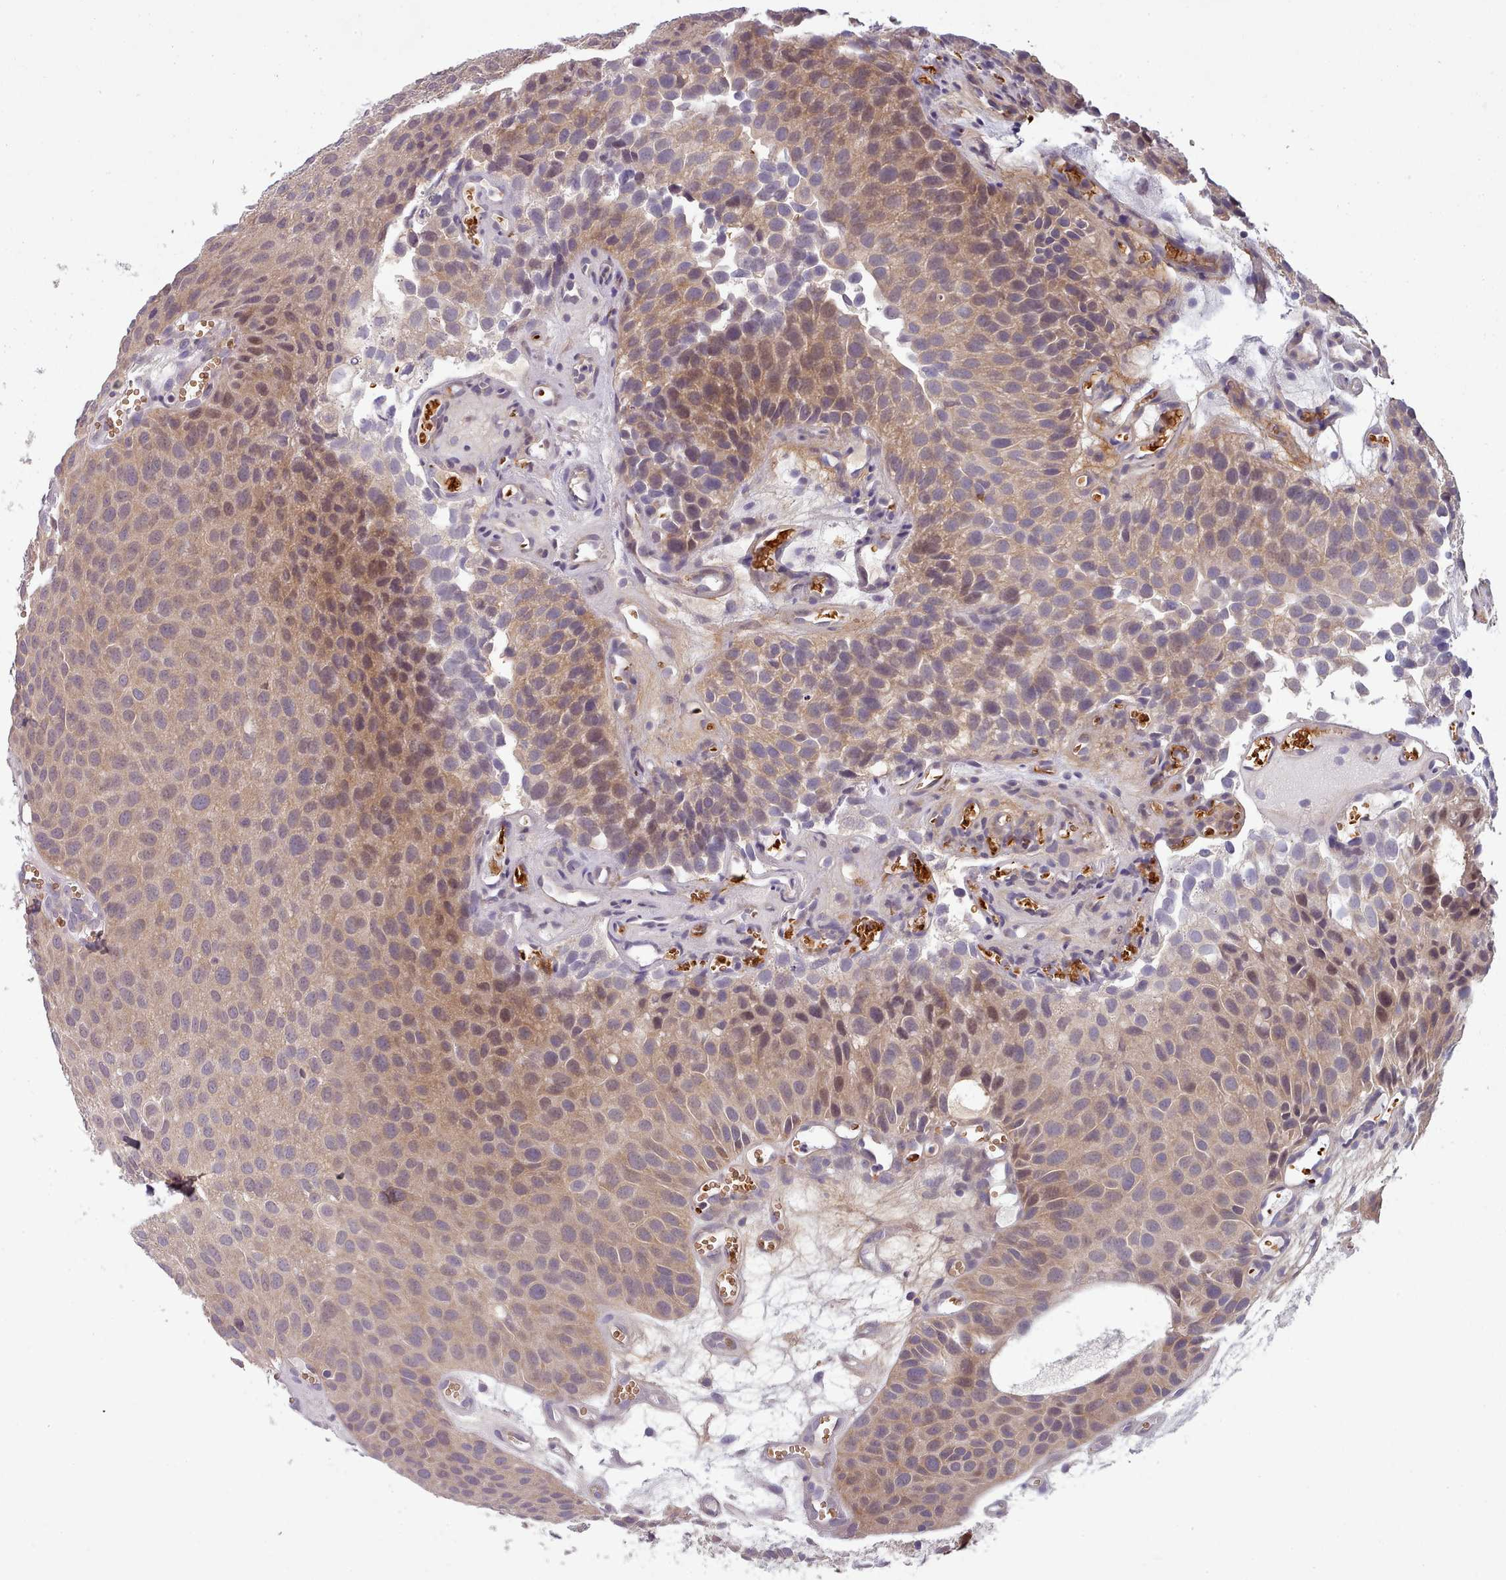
{"staining": {"intensity": "weak", "quantity": ">75%", "location": "cytoplasmic/membranous,nuclear"}, "tissue": "urothelial cancer", "cell_type": "Tumor cells", "image_type": "cancer", "snomed": [{"axis": "morphology", "description": "Urothelial carcinoma, Low grade"}, {"axis": "topography", "description": "Urinary bladder"}], "caption": "Immunohistochemical staining of human urothelial cancer displays low levels of weak cytoplasmic/membranous and nuclear staining in about >75% of tumor cells.", "gene": "CLNS1A", "patient": {"sex": "male", "age": 88}}